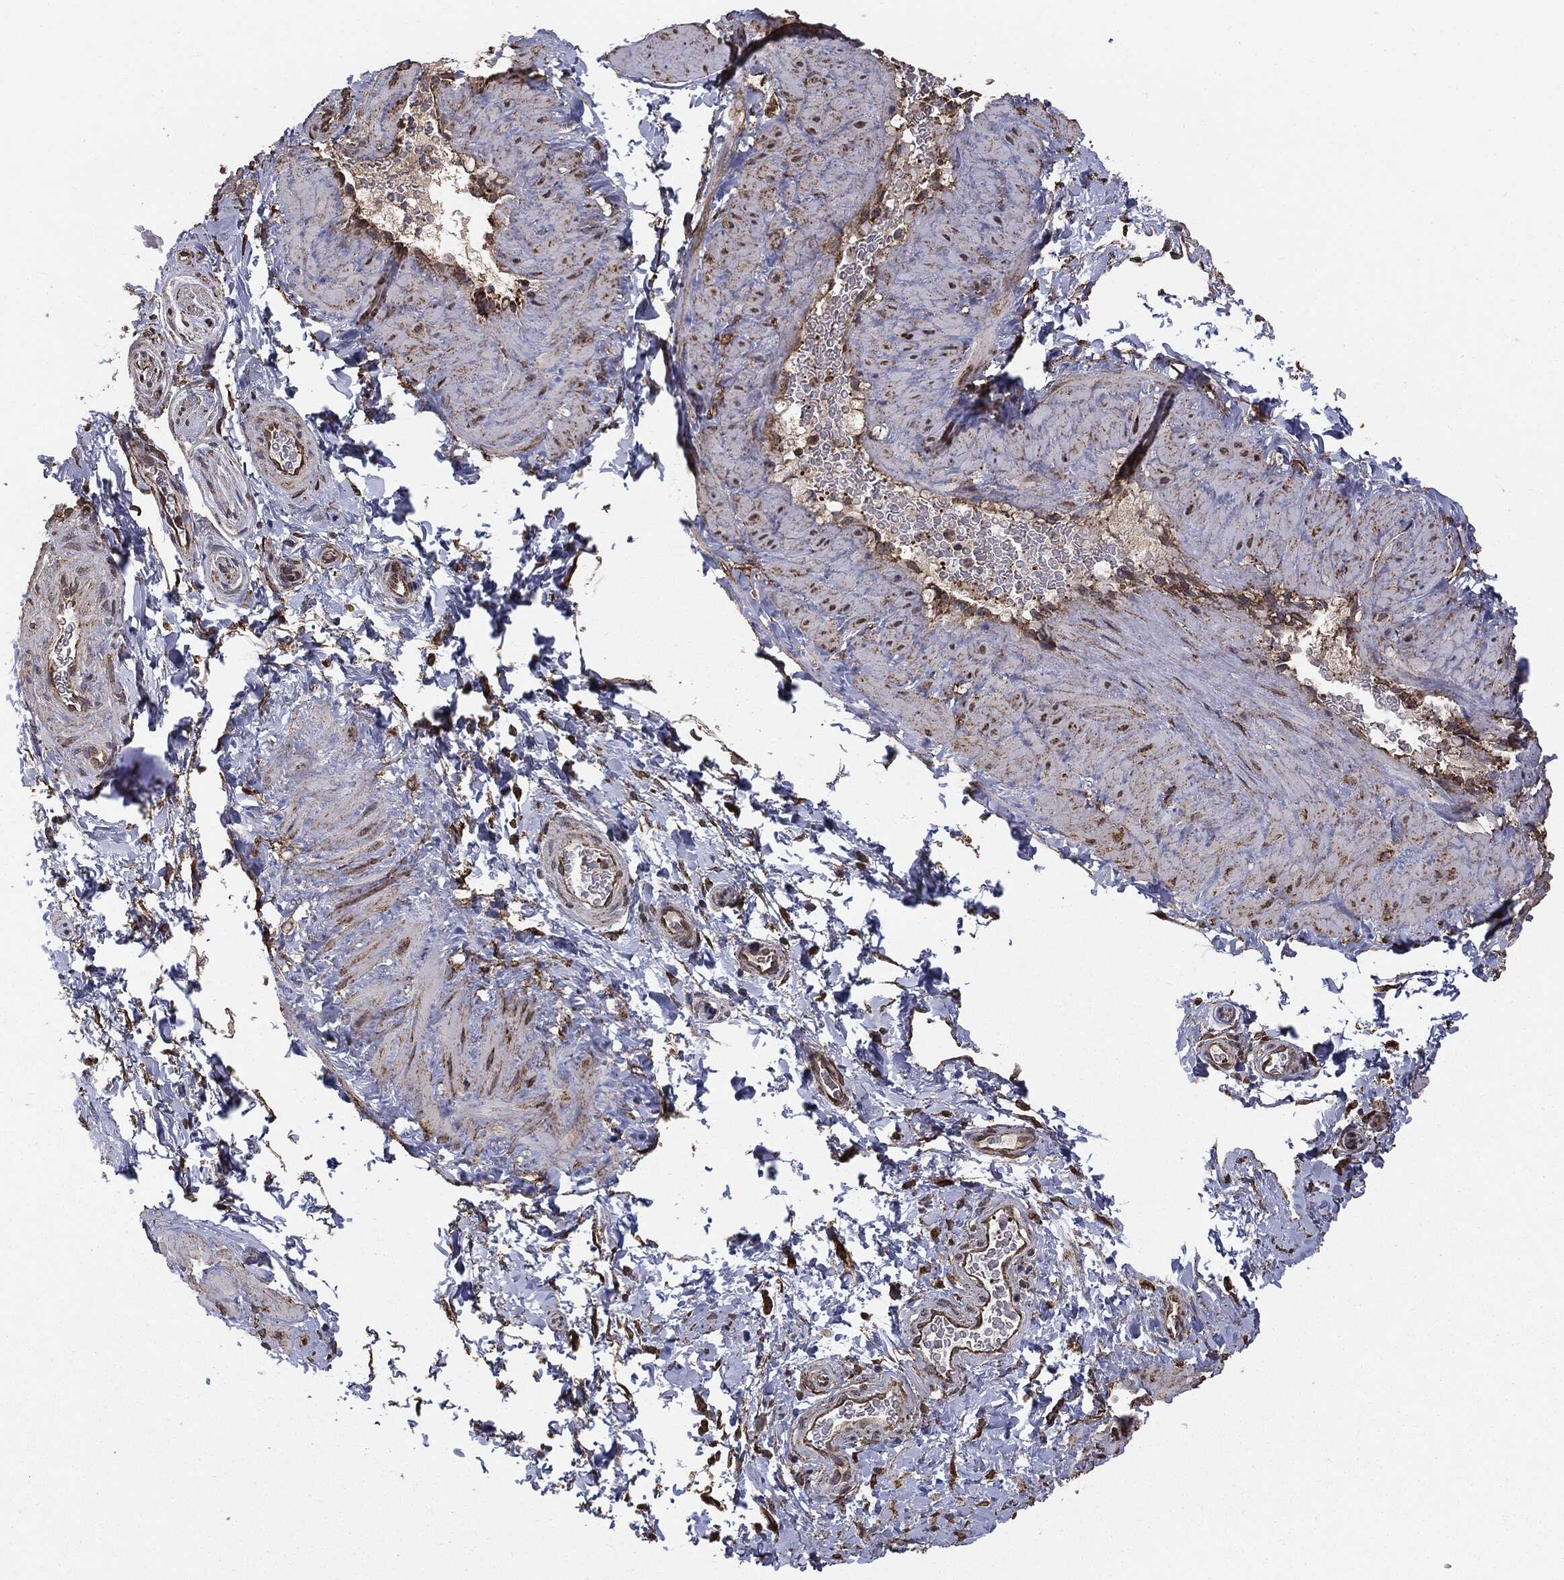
{"staining": {"intensity": "moderate", "quantity": "25%-75%", "location": "cytoplasmic/membranous"}, "tissue": "soft tissue", "cell_type": "Fibroblasts", "image_type": "normal", "snomed": [{"axis": "morphology", "description": "Normal tissue, NOS"}, {"axis": "topography", "description": "Soft tissue"}, {"axis": "topography", "description": "Vascular tissue"}], "caption": "Brown immunohistochemical staining in benign soft tissue displays moderate cytoplasmic/membranous positivity in approximately 25%-75% of fibroblasts.", "gene": "MTOR", "patient": {"sex": "male", "age": 41}}